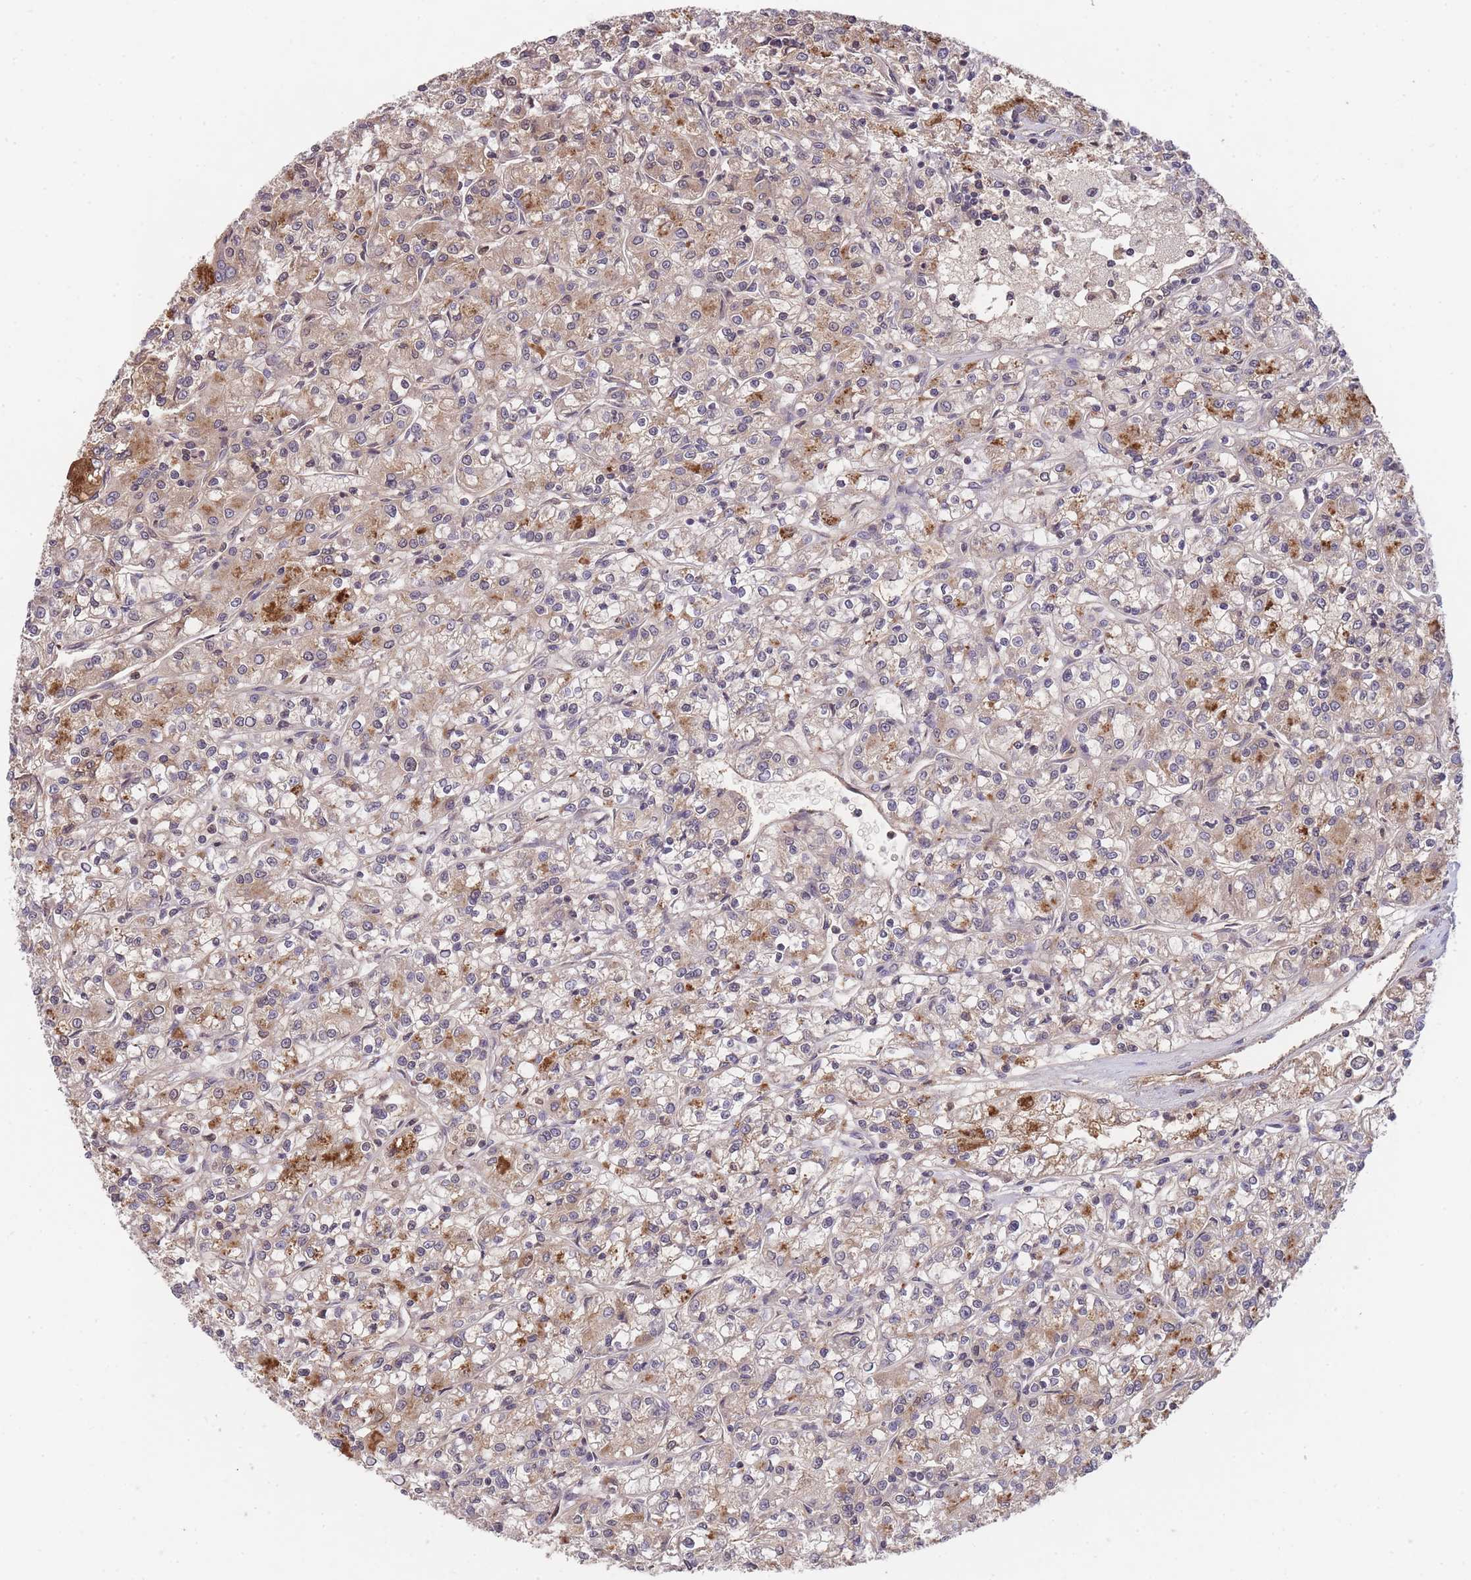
{"staining": {"intensity": "moderate", "quantity": "25%-75%", "location": "cytoplasmic/membranous"}, "tissue": "renal cancer", "cell_type": "Tumor cells", "image_type": "cancer", "snomed": [{"axis": "morphology", "description": "Adenocarcinoma, NOS"}, {"axis": "topography", "description": "Kidney"}], "caption": "Human adenocarcinoma (renal) stained with a brown dye exhibits moderate cytoplasmic/membranous positive staining in about 25%-75% of tumor cells.", "gene": "RALGDS", "patient": {"sex": "female", "age": 59}}